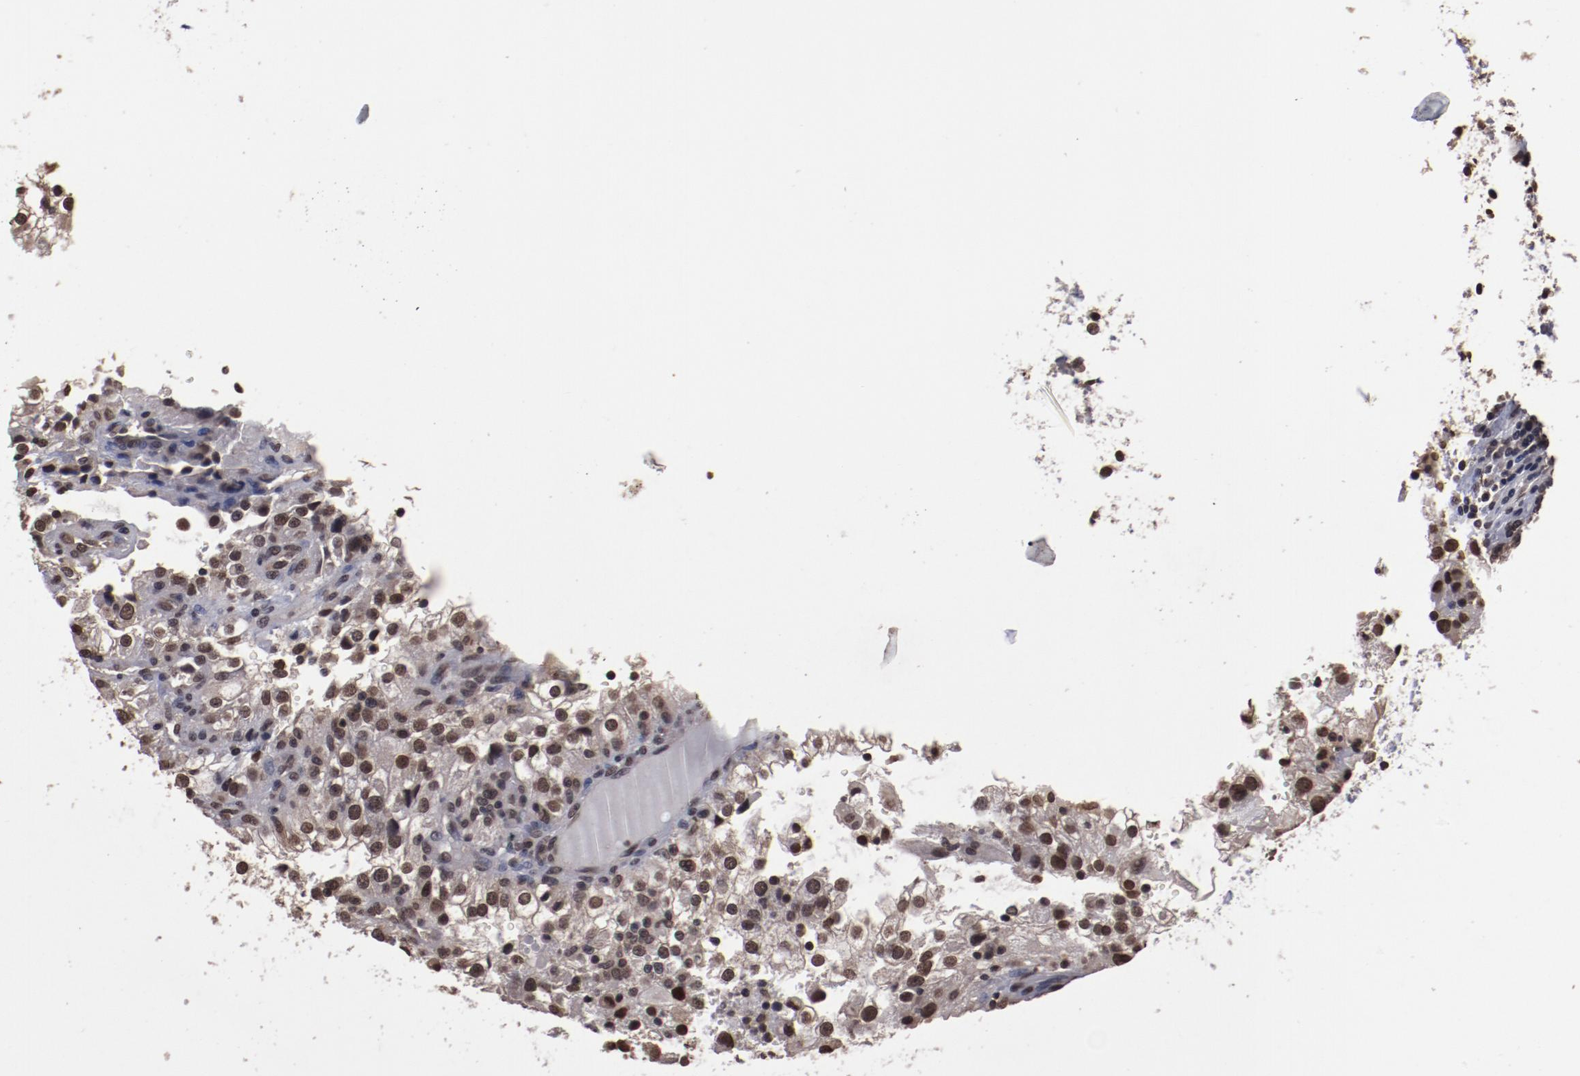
{"staining": {"intensity": "moderate", "quantity": ">75%", "location": "nuclear"}, "tissue": "renal cancer", "cell_type": "Tumor cells", "image_type": "cancer", "snomed": [{"axis": "morphology", "description": "Adenocarcinoma, NOS"}, {"axis": "topography", "description": "Kidney"}], "caption": "A brown stain labels moderate nuclear expression of a protein in human renal adenocarcinoma tumor cells.", "gene": "AKT1", "patient": {"sex": "female", "age": 52}}